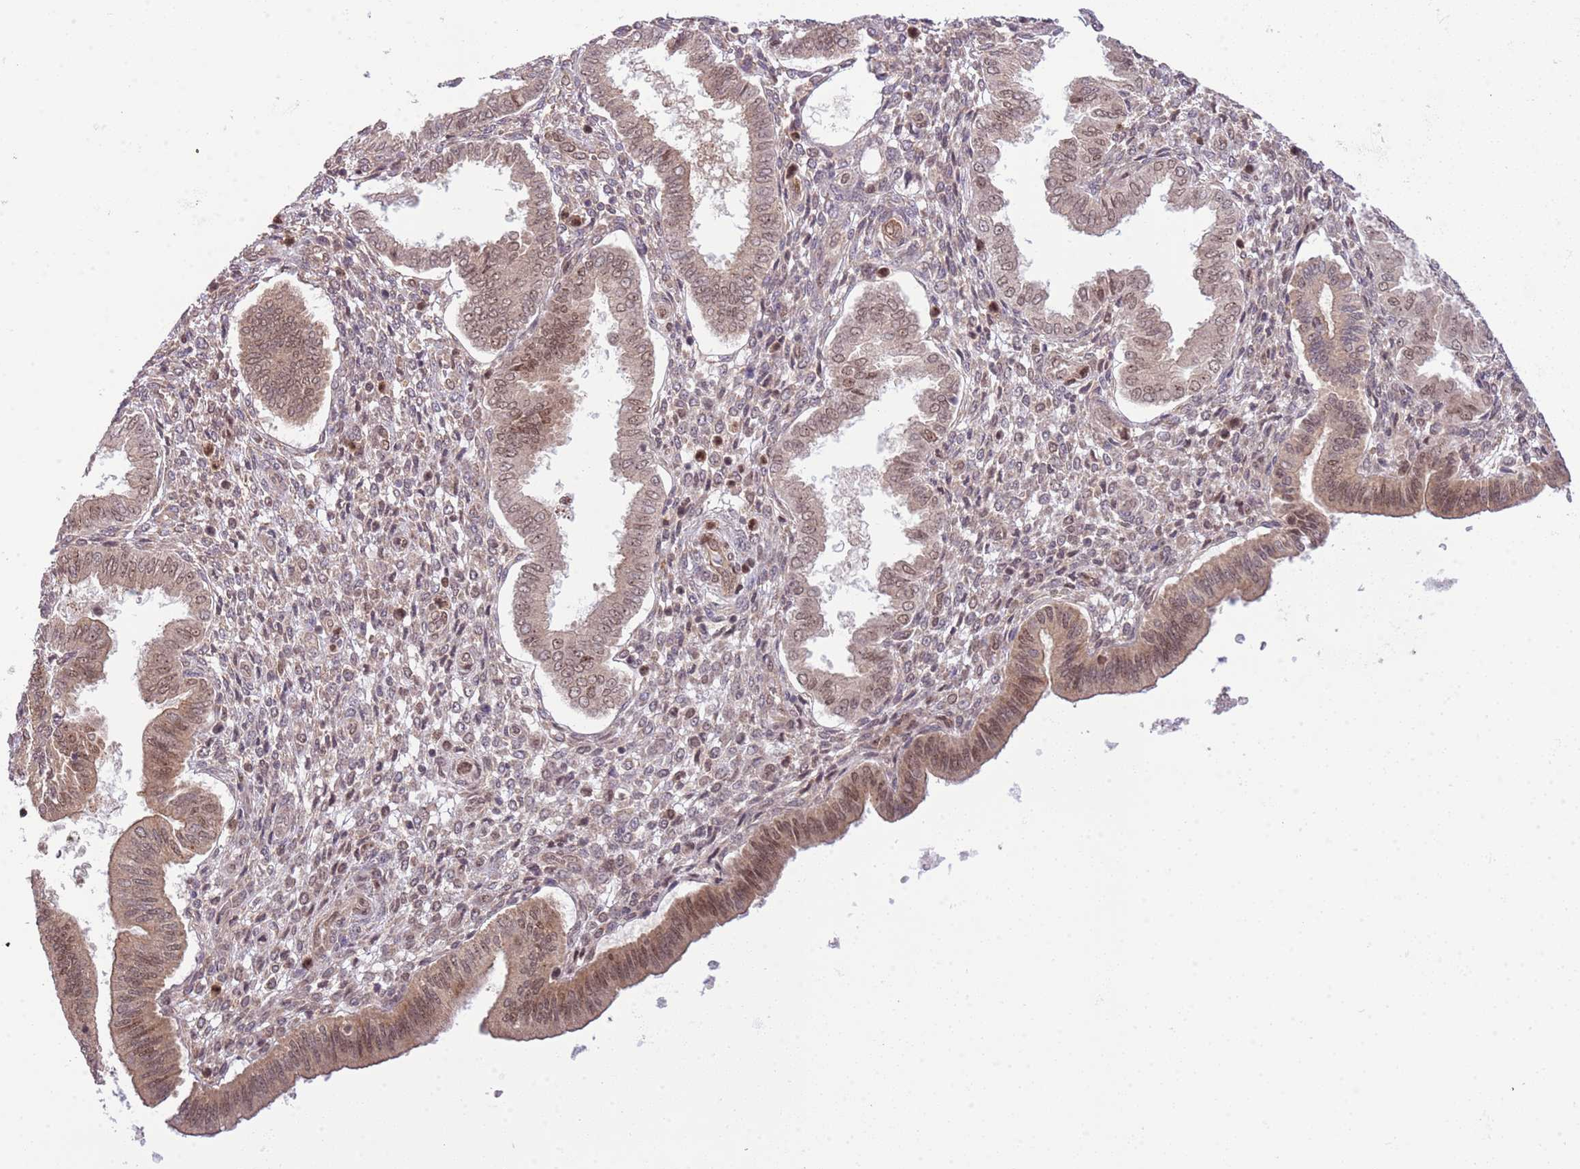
{"staining": {"intensity": "negative", "quantity": "none", "location": "none"}, "tissue": "endometrium", "cell_type": "Cells in endometrial stroma", "image_type": "normal", "snomed": [{"axis": "morphology", "description": "Normal tissue, NOS"}, {"axis": "topography", "description": "Endometrium"}], "caption": "This photomicrograph is of normal endometrium stained with immunohistochemistry to label a protein in brown with the nuclei are counter-stained blue. There is no positivity in cells in endometrial stroma.", "gene": "CHD1", "patient": {"sex": "female", "age": 24}}